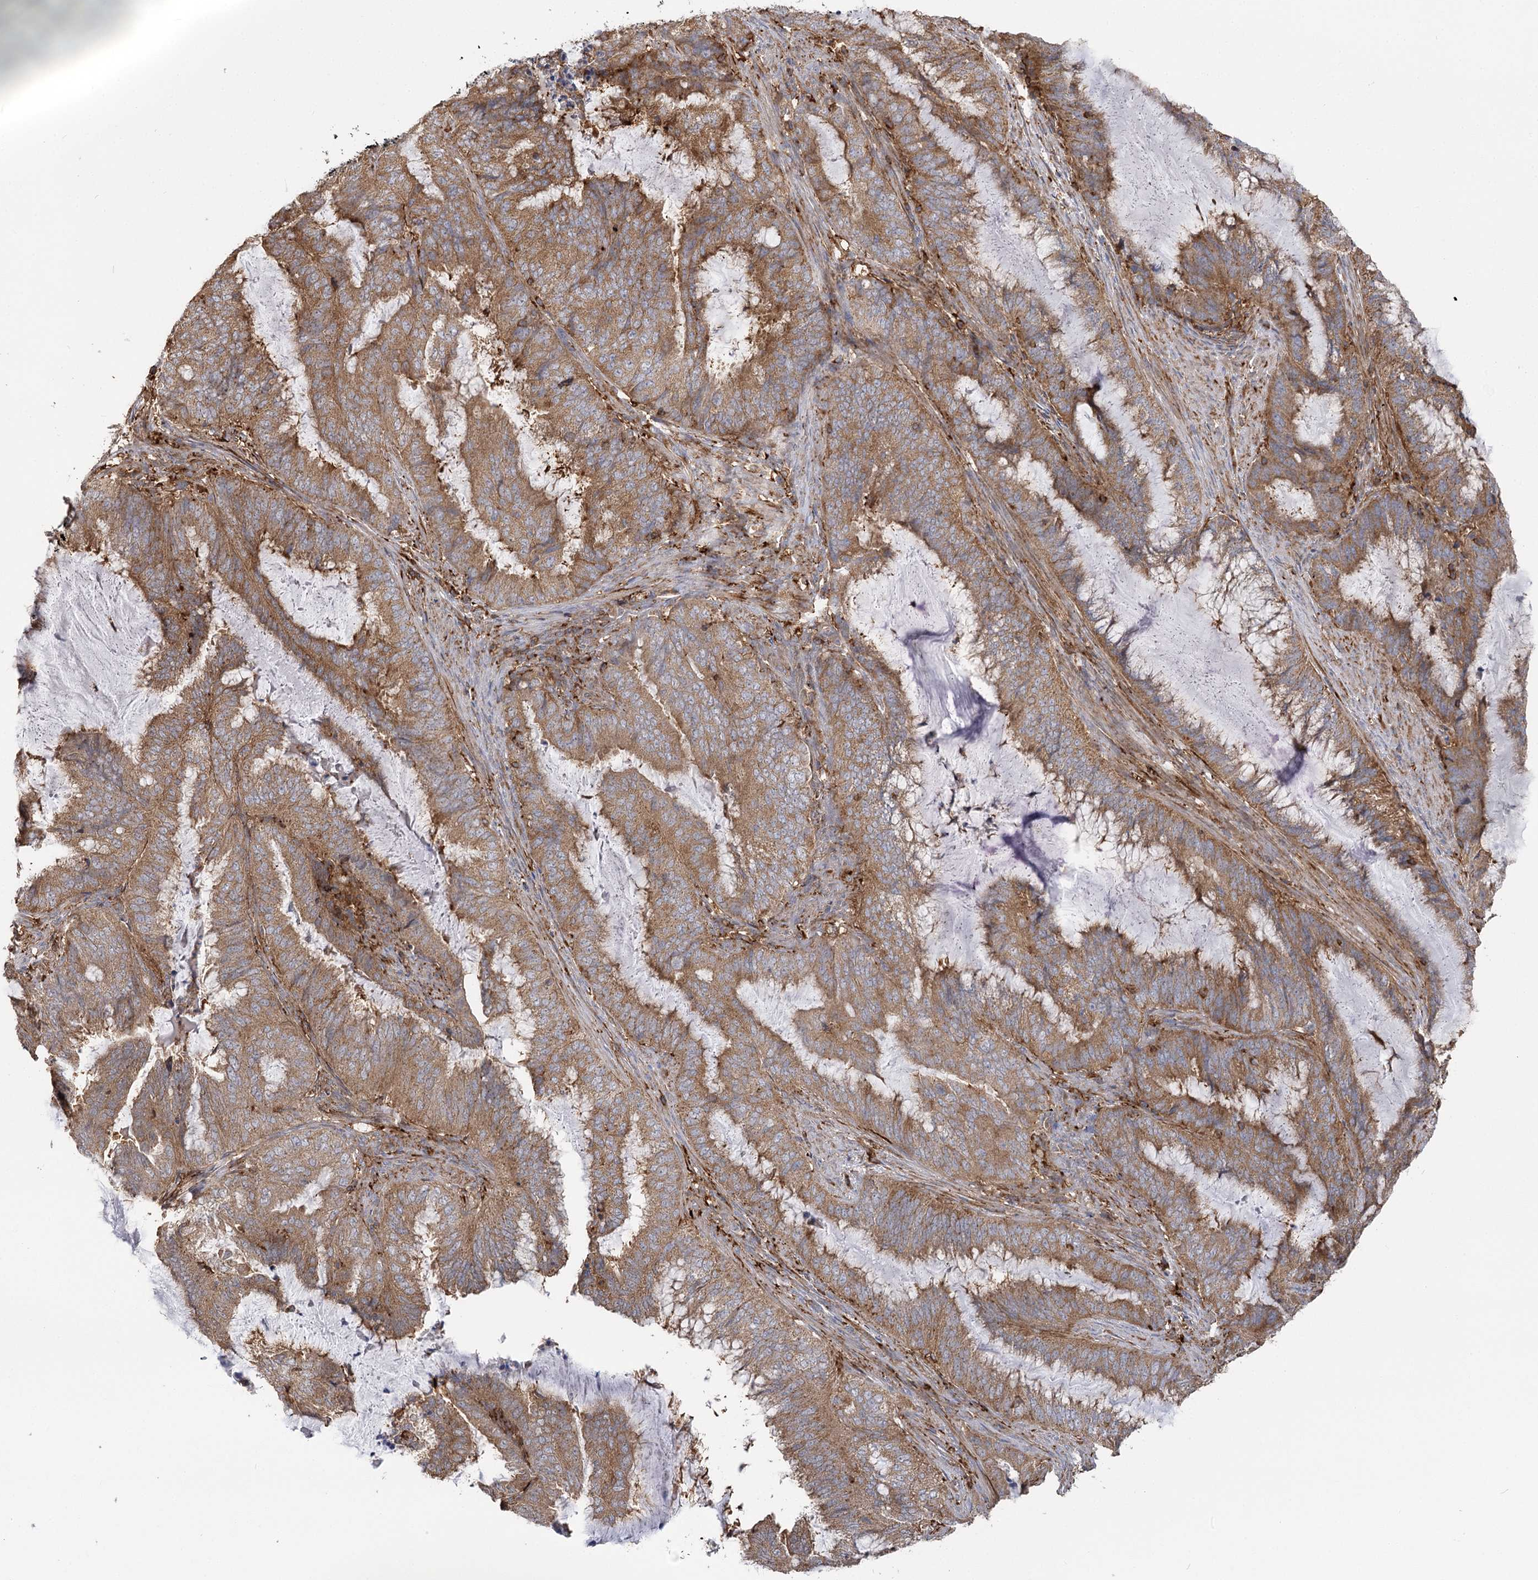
{"staining": {"intensity": "moderate", "quantity": ">75%", "location": "cytoplasmic/membranous"}, "tissue": "endometrial cancer", "cell_type": "Tumor cells", "image_type": "cancer", "snomed": [{"axis": "morphology", "description": "Adenocarcinoma, NOS"}, {"axis": "topography", "description": "Endometrium"}], "caption": "Immunohistochemical staining of human adenocarcinoma (endometrial) shows medium levels of moderate cytoplasmic/membranous positivity in about >75% of tumor cells.", "gene": "SEC24B", "patient": {"sex": "female", "age": 51}}